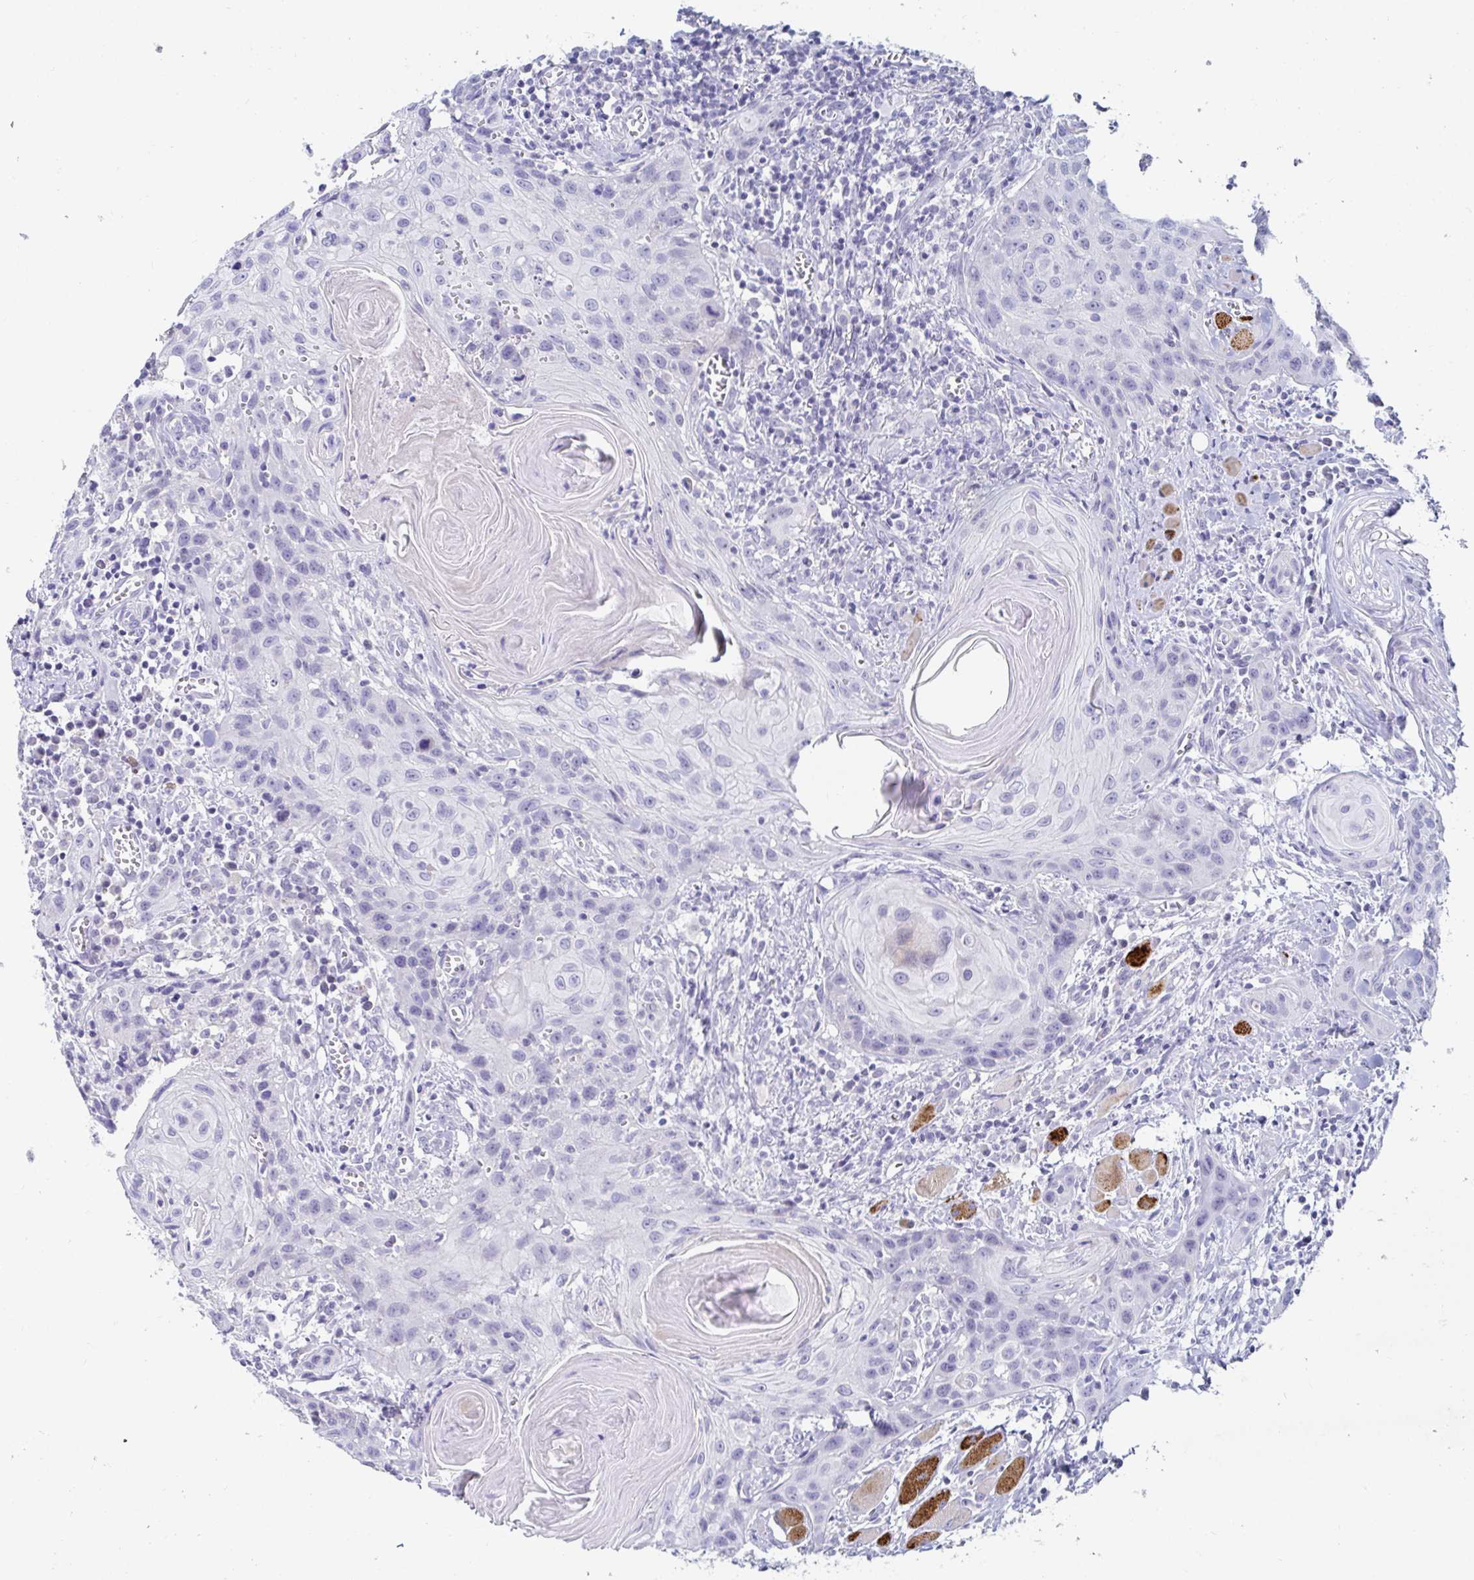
{"staining": {"intensity": "negative", "quantity": "none", "location": "none"}, "tissue": "head and neck cancer", "cell_type": "Tumor cells", "image_type": "cancer", "snomed": [{"axis": "morphology", "description": "Squamous cell carcinoma, NOS"}, {"axis": "topography", "description": "Oral tissue"}, {"axis": "topography", "description": "Head-Neck"}], "caption": "IHC of head and neck cancer (squamous cell carcinoma) exhibits no positivity in tumor cells.", "gene": "OR10K1", "patient": {"sex": "male", "age": 58}}